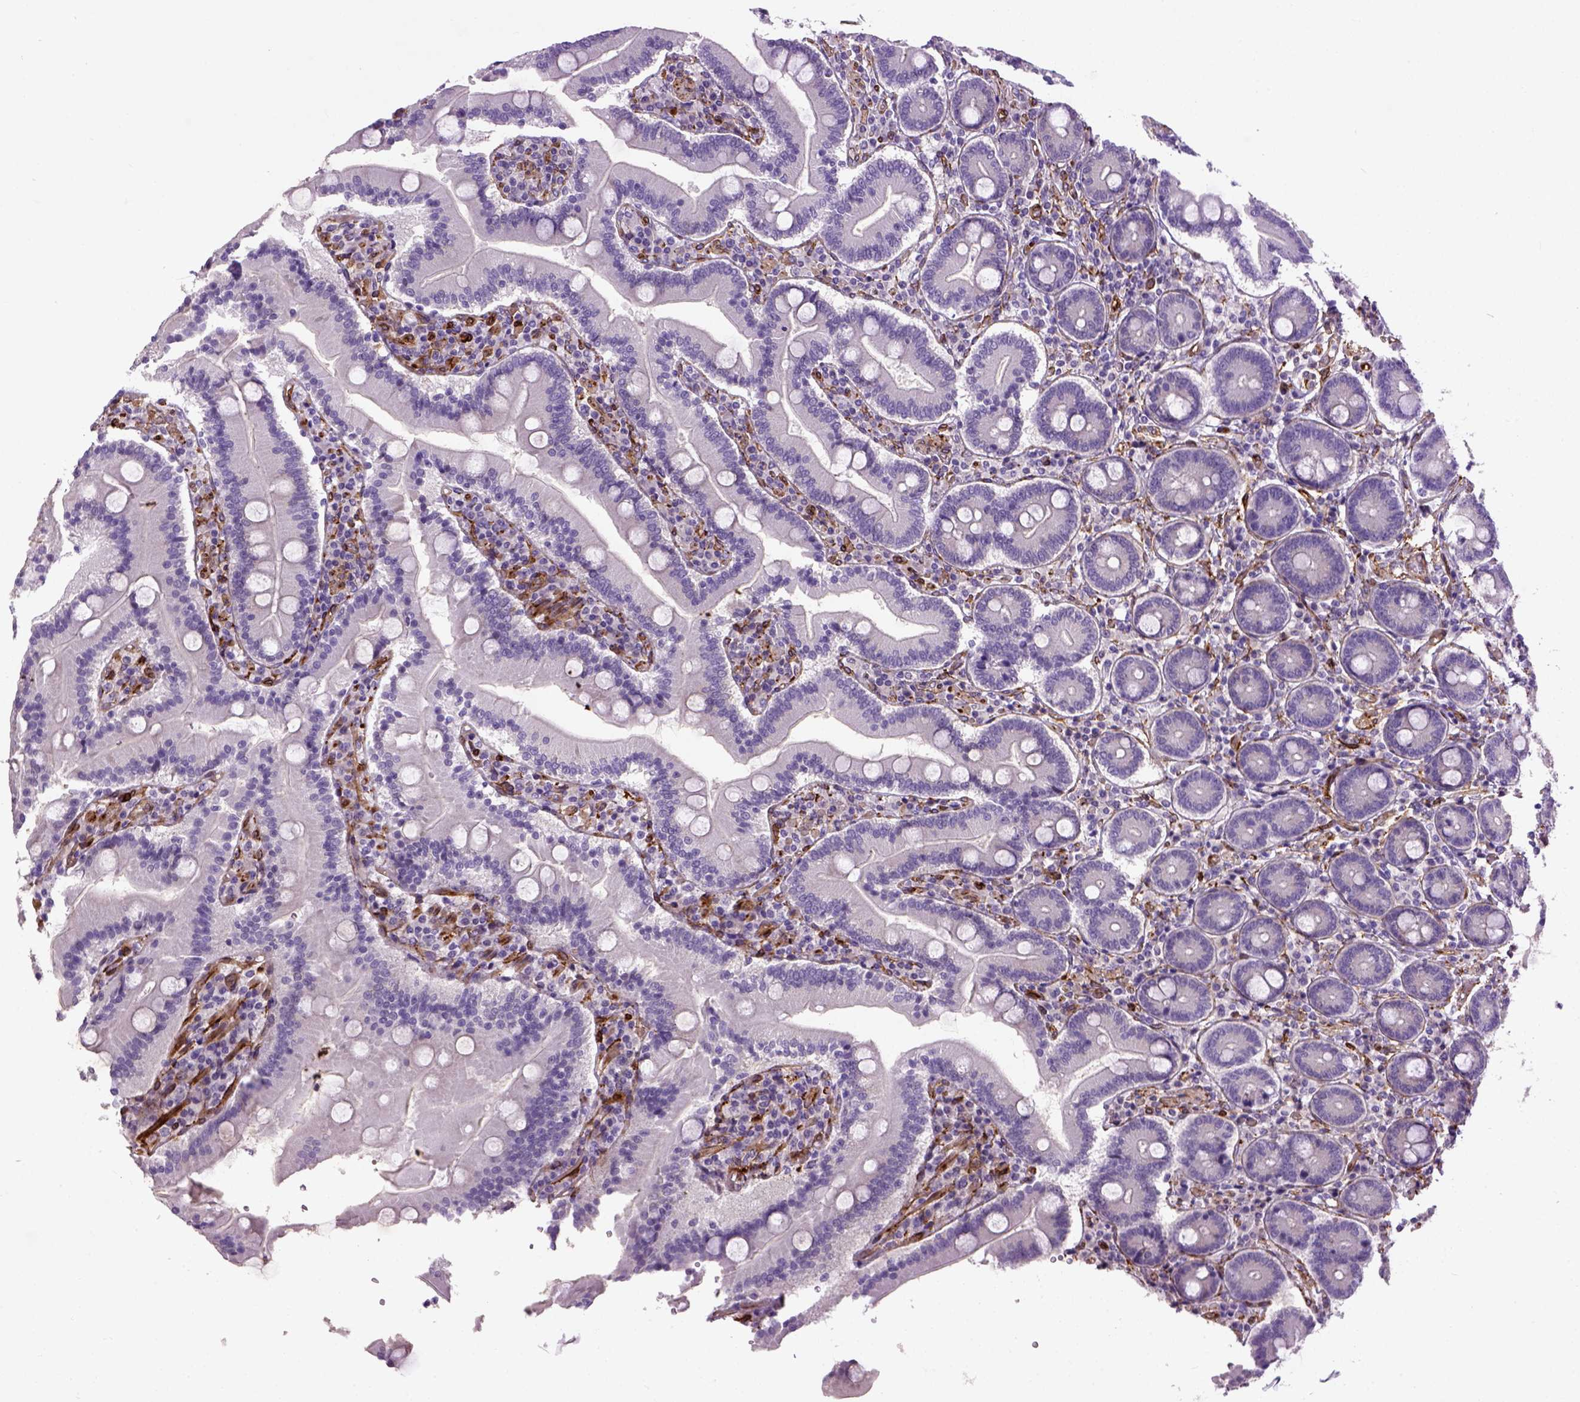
{"staining": {"intensity": "negative", "quantity": "none", "location": "none"}, "tissue": "duodenum", "cell_type": "Glandular cells", "image_type": "normal", "snomed": [{"axis": "morphology", "description": "Normal tissue, NOS"}, {"axis": "topography", "description": "Duodenum"}], "caption": "Immunohistochemistry (IHC) histopathology image of unremarkable duodenum: duodenum stained with DAB reveals no significant protein positivity in glandular cells.", "gene": "KAZN", "patient": {"sex": "female", "age": 62}}